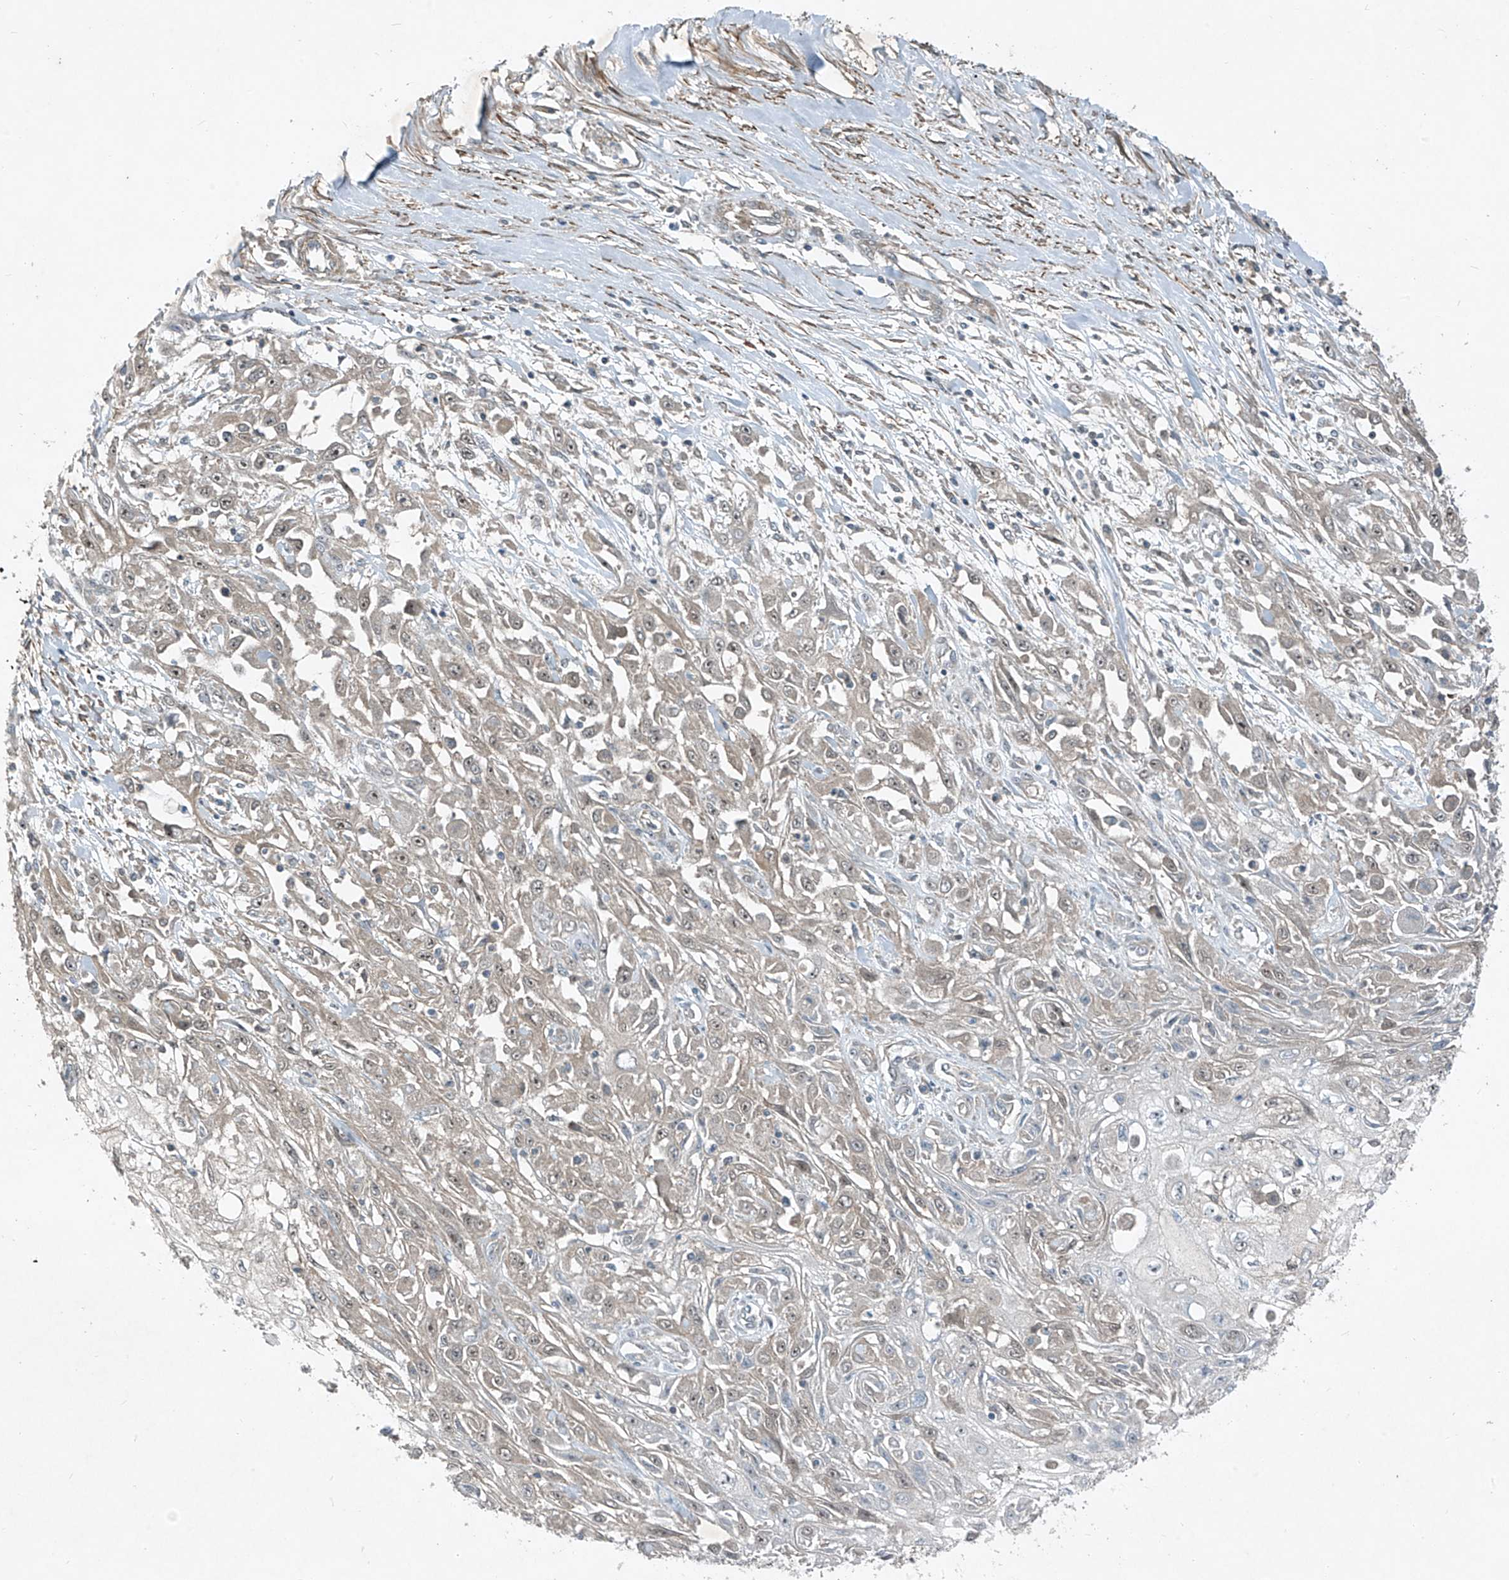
{"staining": {"intensity": "weak", "quantity": "<25%", "location": "nuclear"}, "tissue": "skin cancer", "cell_type": "Tumor cells", "image_type": "cancer", "snomed": [{"axis": "morphology", "description": "Squamous cell carcinoma, NOS"}, {"axis": "morphology", "description": "Squamous cell carcinoma, metastatic, NOS"}, {"axis": "topography", "description": "Skin"}, {"axis": "topography", "description": "Lymph node"}], "caption": "High magnification brightfield microscopy of metastatic squamous cell carcinoma (skin) stained with DAB (3,3'-diaminobenzidine) (brown) and counterstained with hematoxylin (blue): tumor cells show no significant staining. The staining was performed using DAB (3,3'-diaminobenzidine) to visualize the protein expression in brown, while the nuclei were stained in blue with hematoxylin (Magnification: 20x).", "gene": "PPCS", "patient": {"sex": "male", "age": 75}}